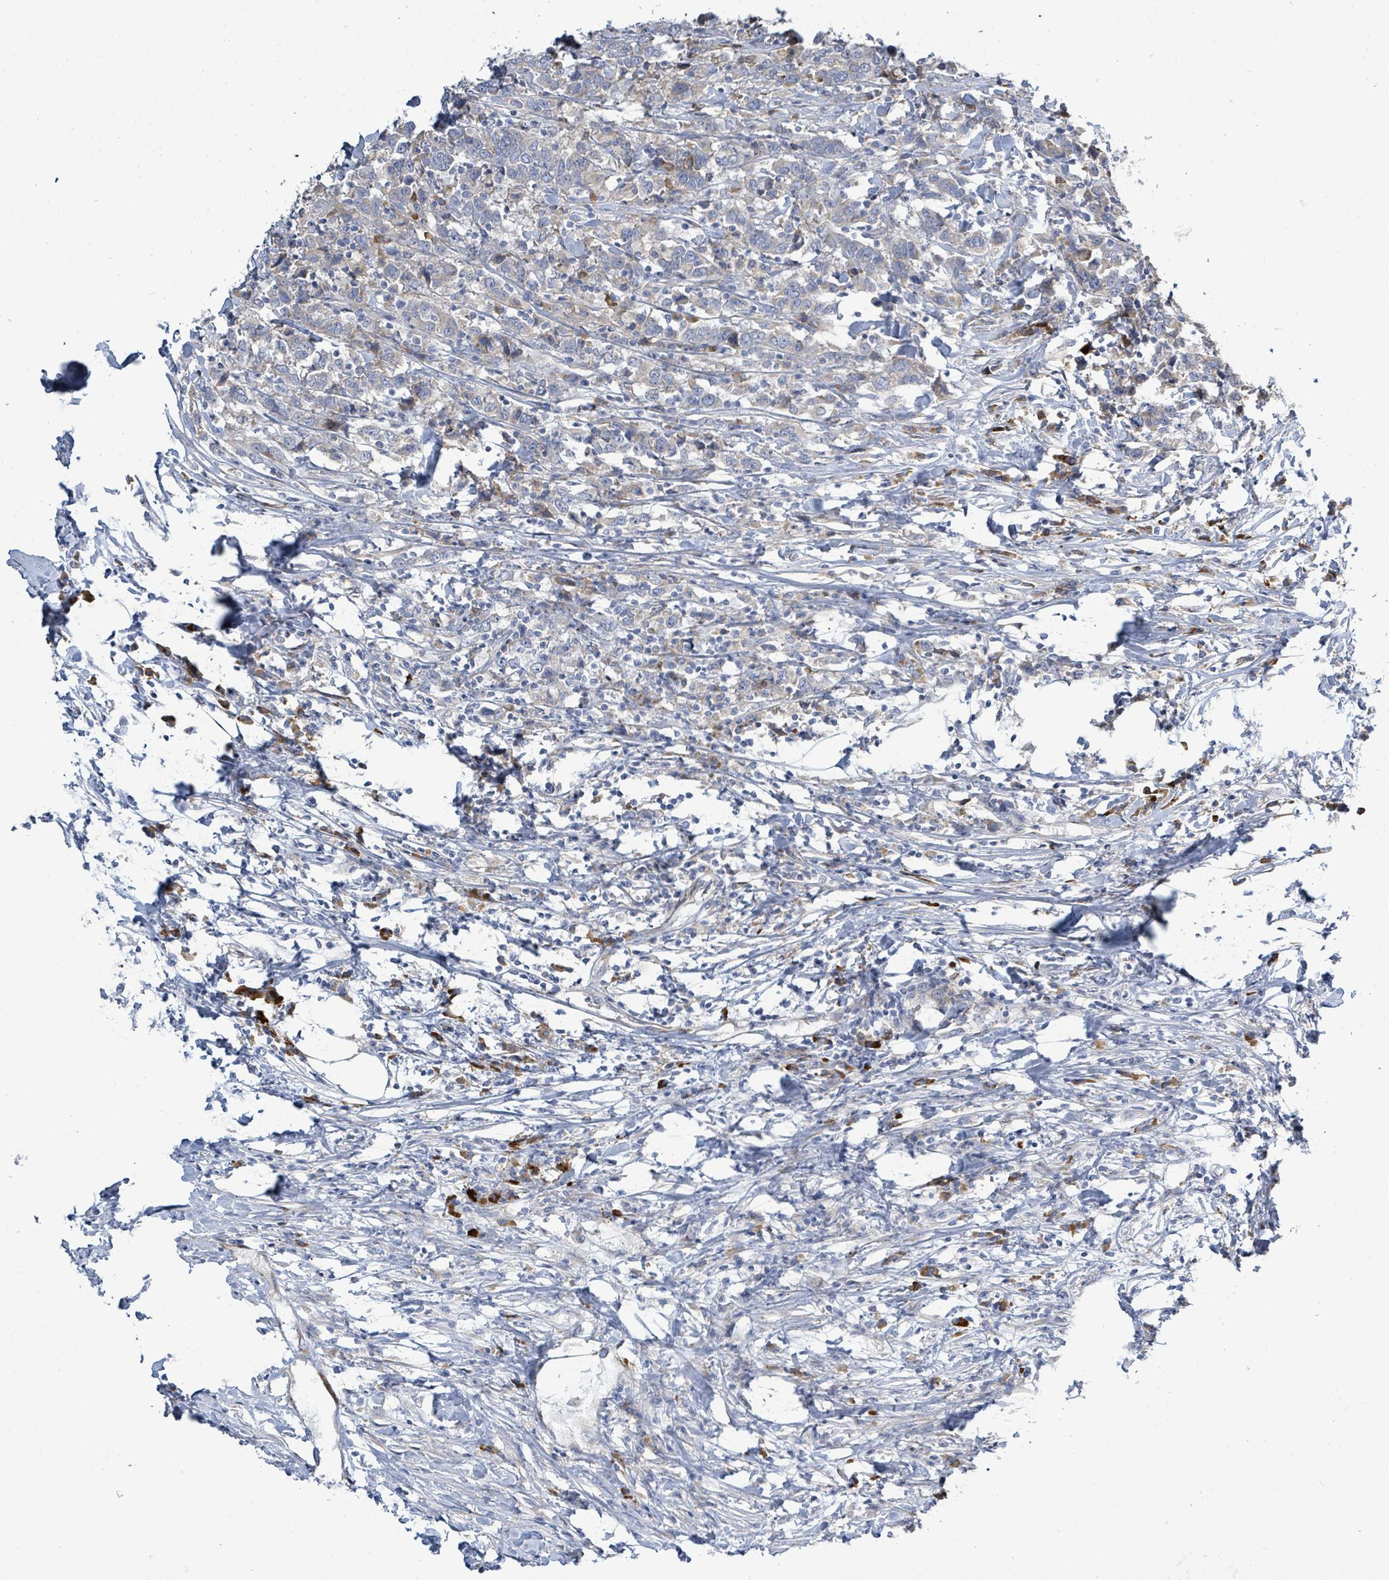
{"staining": {"intensity": "negative", "quantity": "none", "location": "none"}, "tissue": "urothelial cancer", "cell_type": "Tumor cells", "image_type": "cancer", "snomed": [{"axis": "morphology", "description": "Urothelial carcinoma, High grade"}, {"axis": "topography", "description": "Urinary bladder"}], "caption": "An image of urothelial cancer stained for a protein demonstrates no brown staining in tumor cells.", "gene": "SIRPB1", "patient": {"sex": "male", "age": 61}}